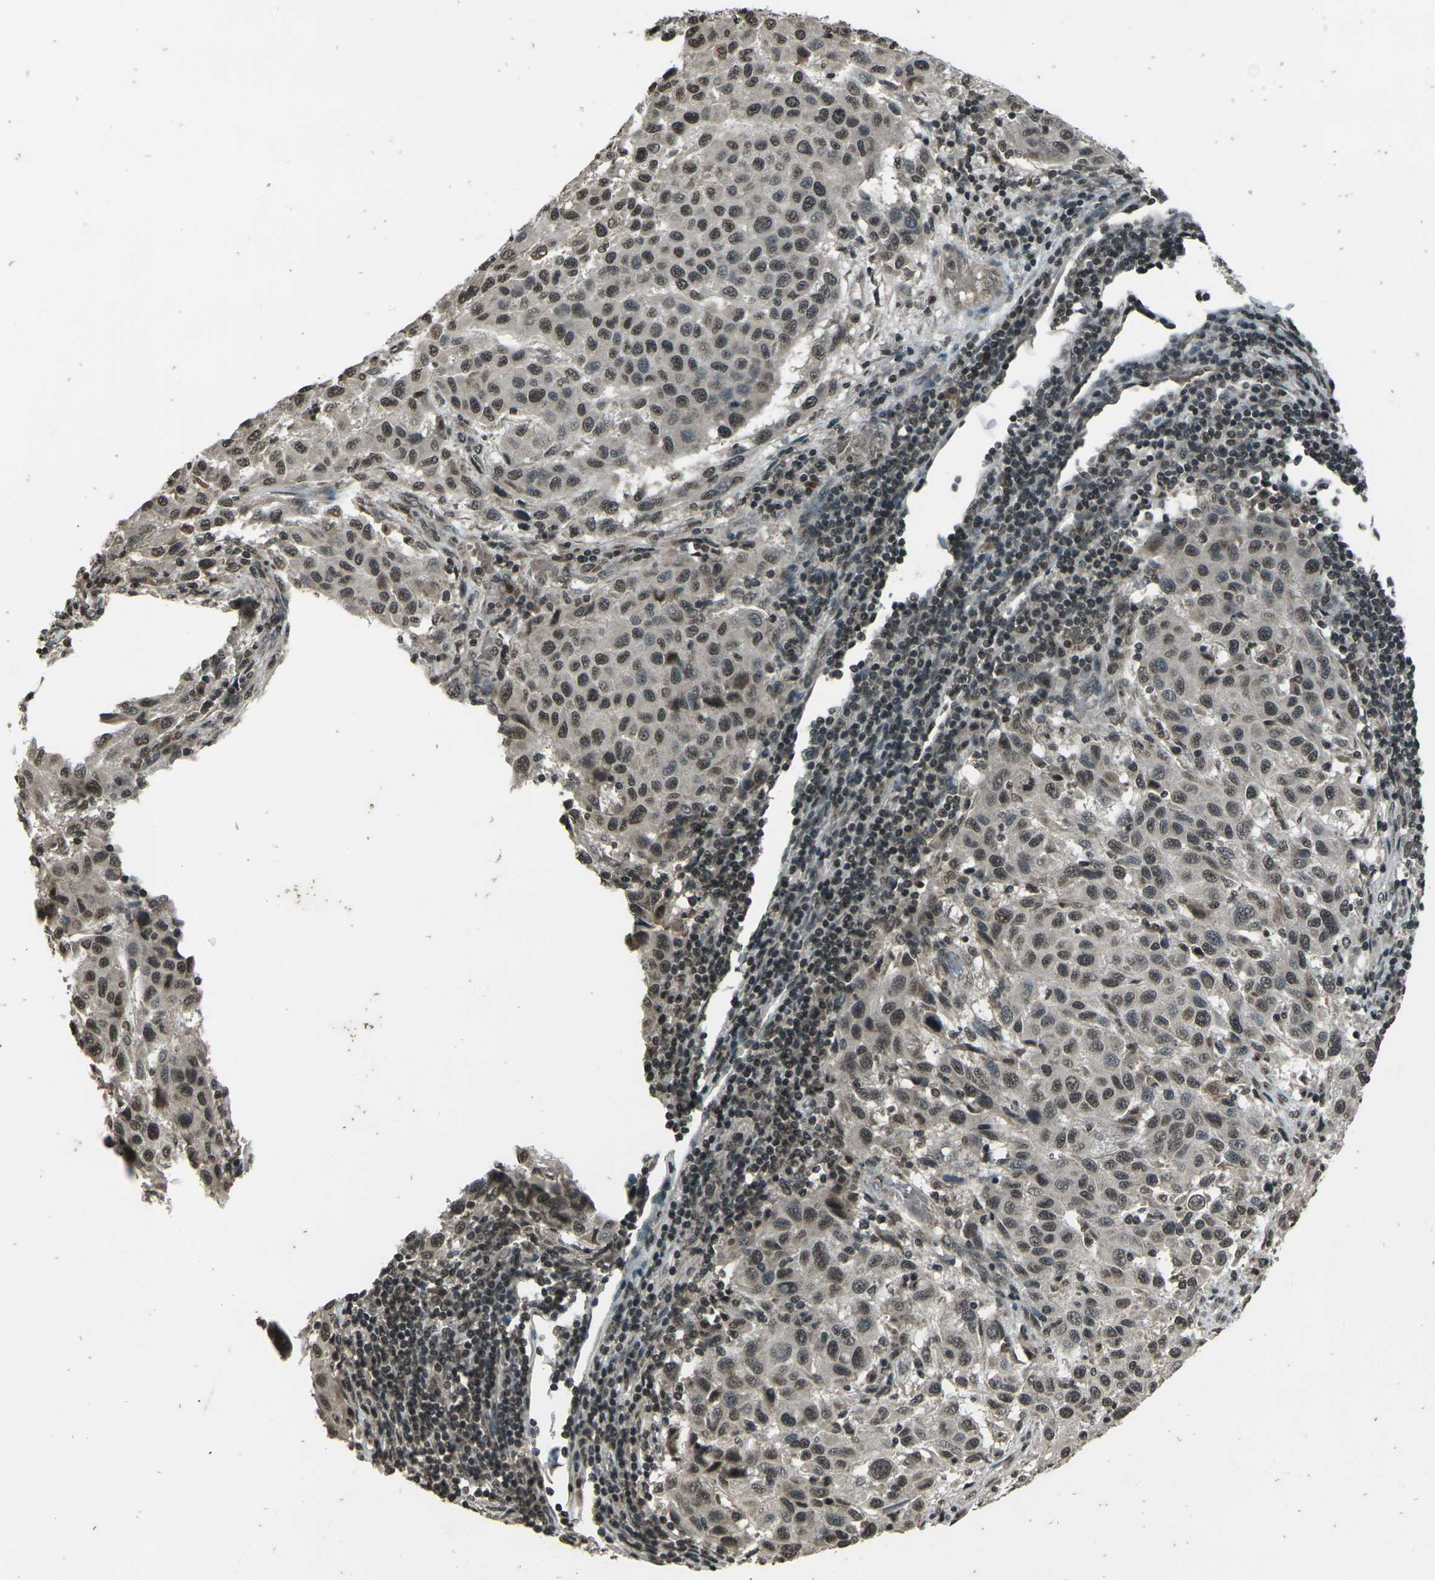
{"staining": {"intensity": "weak", "quantity": ">75%", "location": "nuclear"}, "tissue": "melanoma", "cell_type": "Tumor cells", "image_type": "cancer", "snomed": [{"axis": "morphology", "description": "Malignant melanoma, Metastatic site"}, {"axis": "topography", "description": "Lymph node"}], "caption": "The image shows staining of melanoma, revealing weak nuclear protein staining (brown color) within tumor cells. (DAB = brown stain, brightfield microscopy at high magnification).", "gene": "PRPF8", "patient": {"sex": "male", "age": 61}}